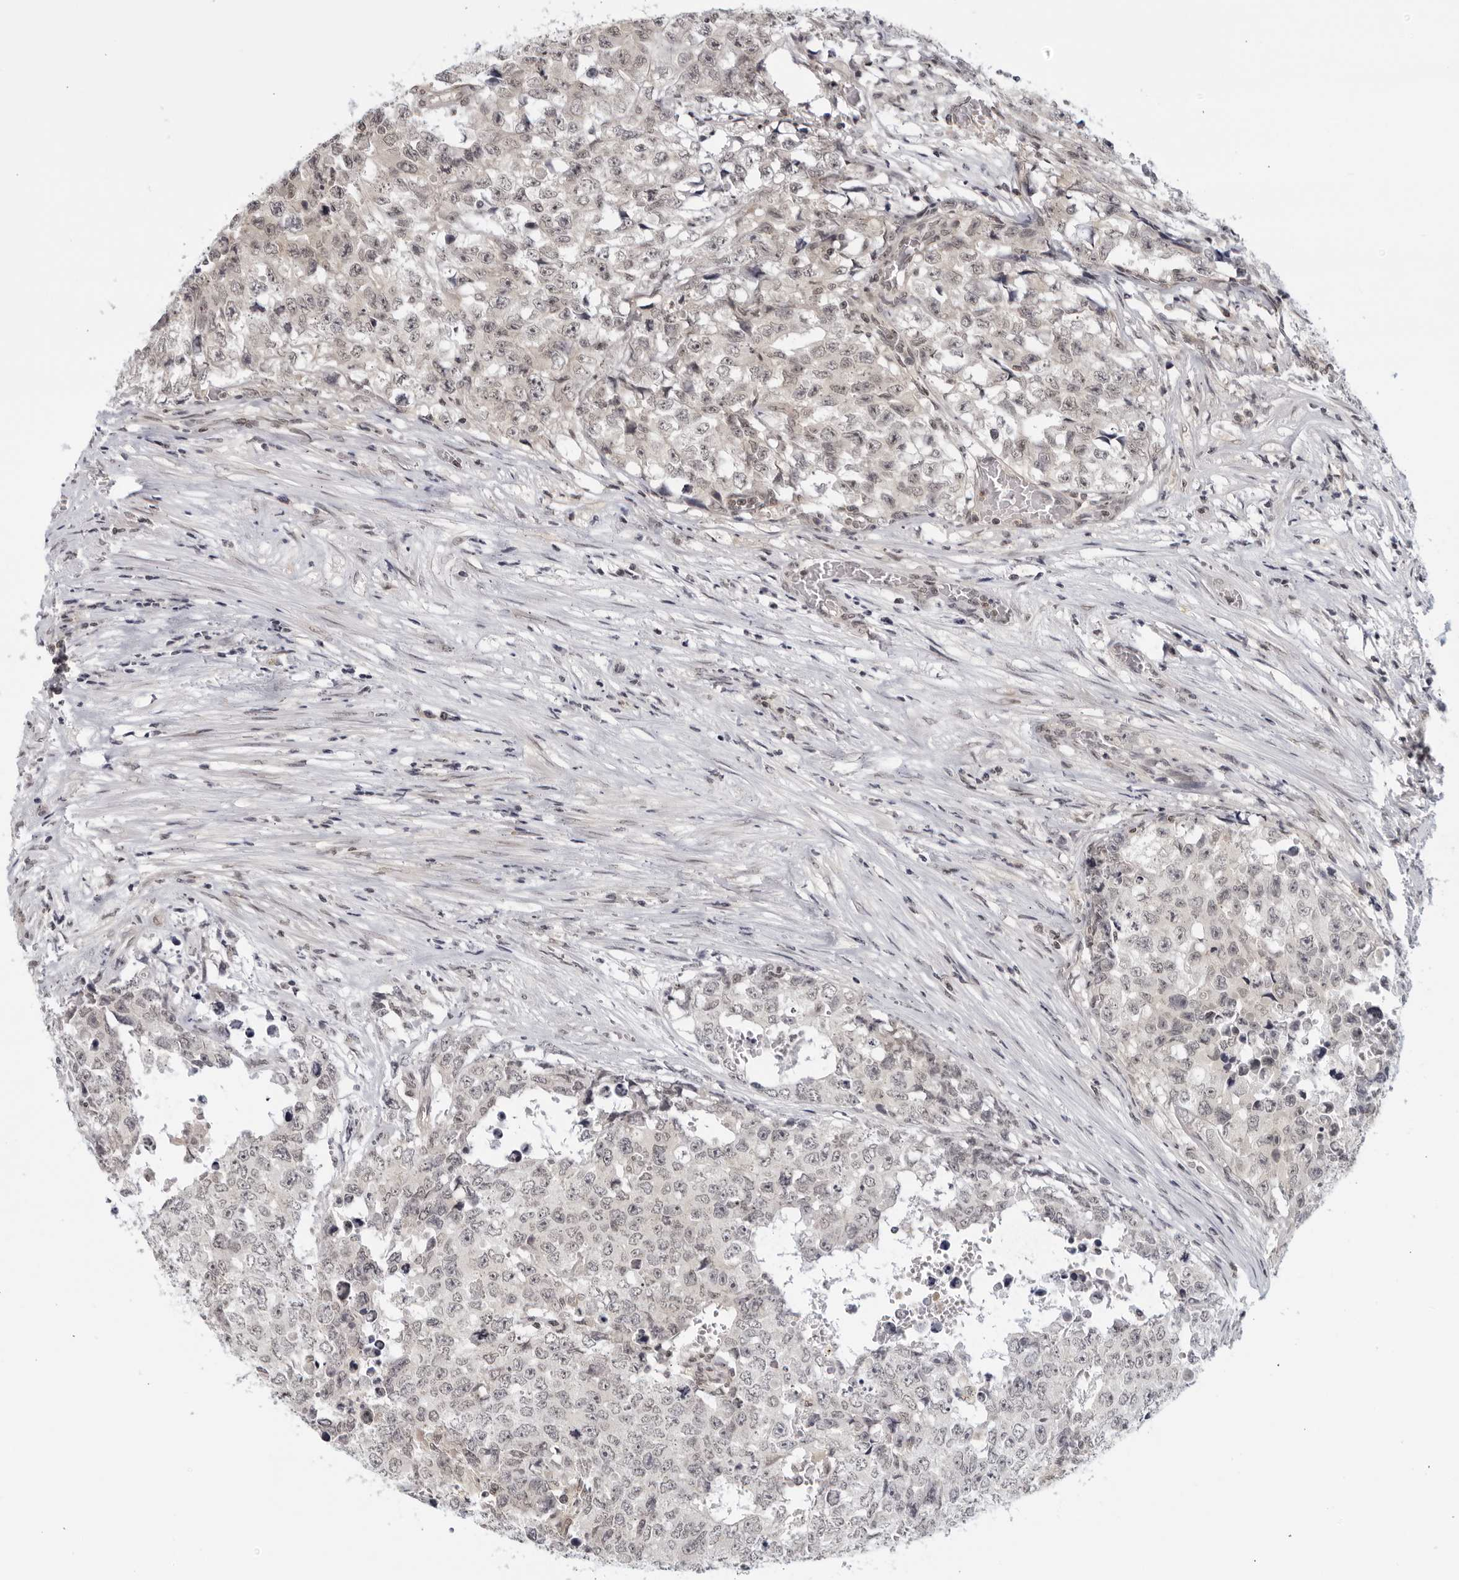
{"staining": {"intensity": "weak", "quantity": "<25%", "location": "nuclear"}, "tissue": "testis cancer", "cell_type": "Tumor cells", "image_type": "cancer", "snomed": [{"axis": "morphology", "description": "Carcinoma, Embryonal, NOS"}, {"axis": "topography", "description": "Testis"}], "caption": "The immunohistochemistry (IHC) photomicrograph has no significant expression in tumor cells of testis cancer tissue.", "gene": "CC2D1B", "patient": {"sex": "male", "age": 28}}